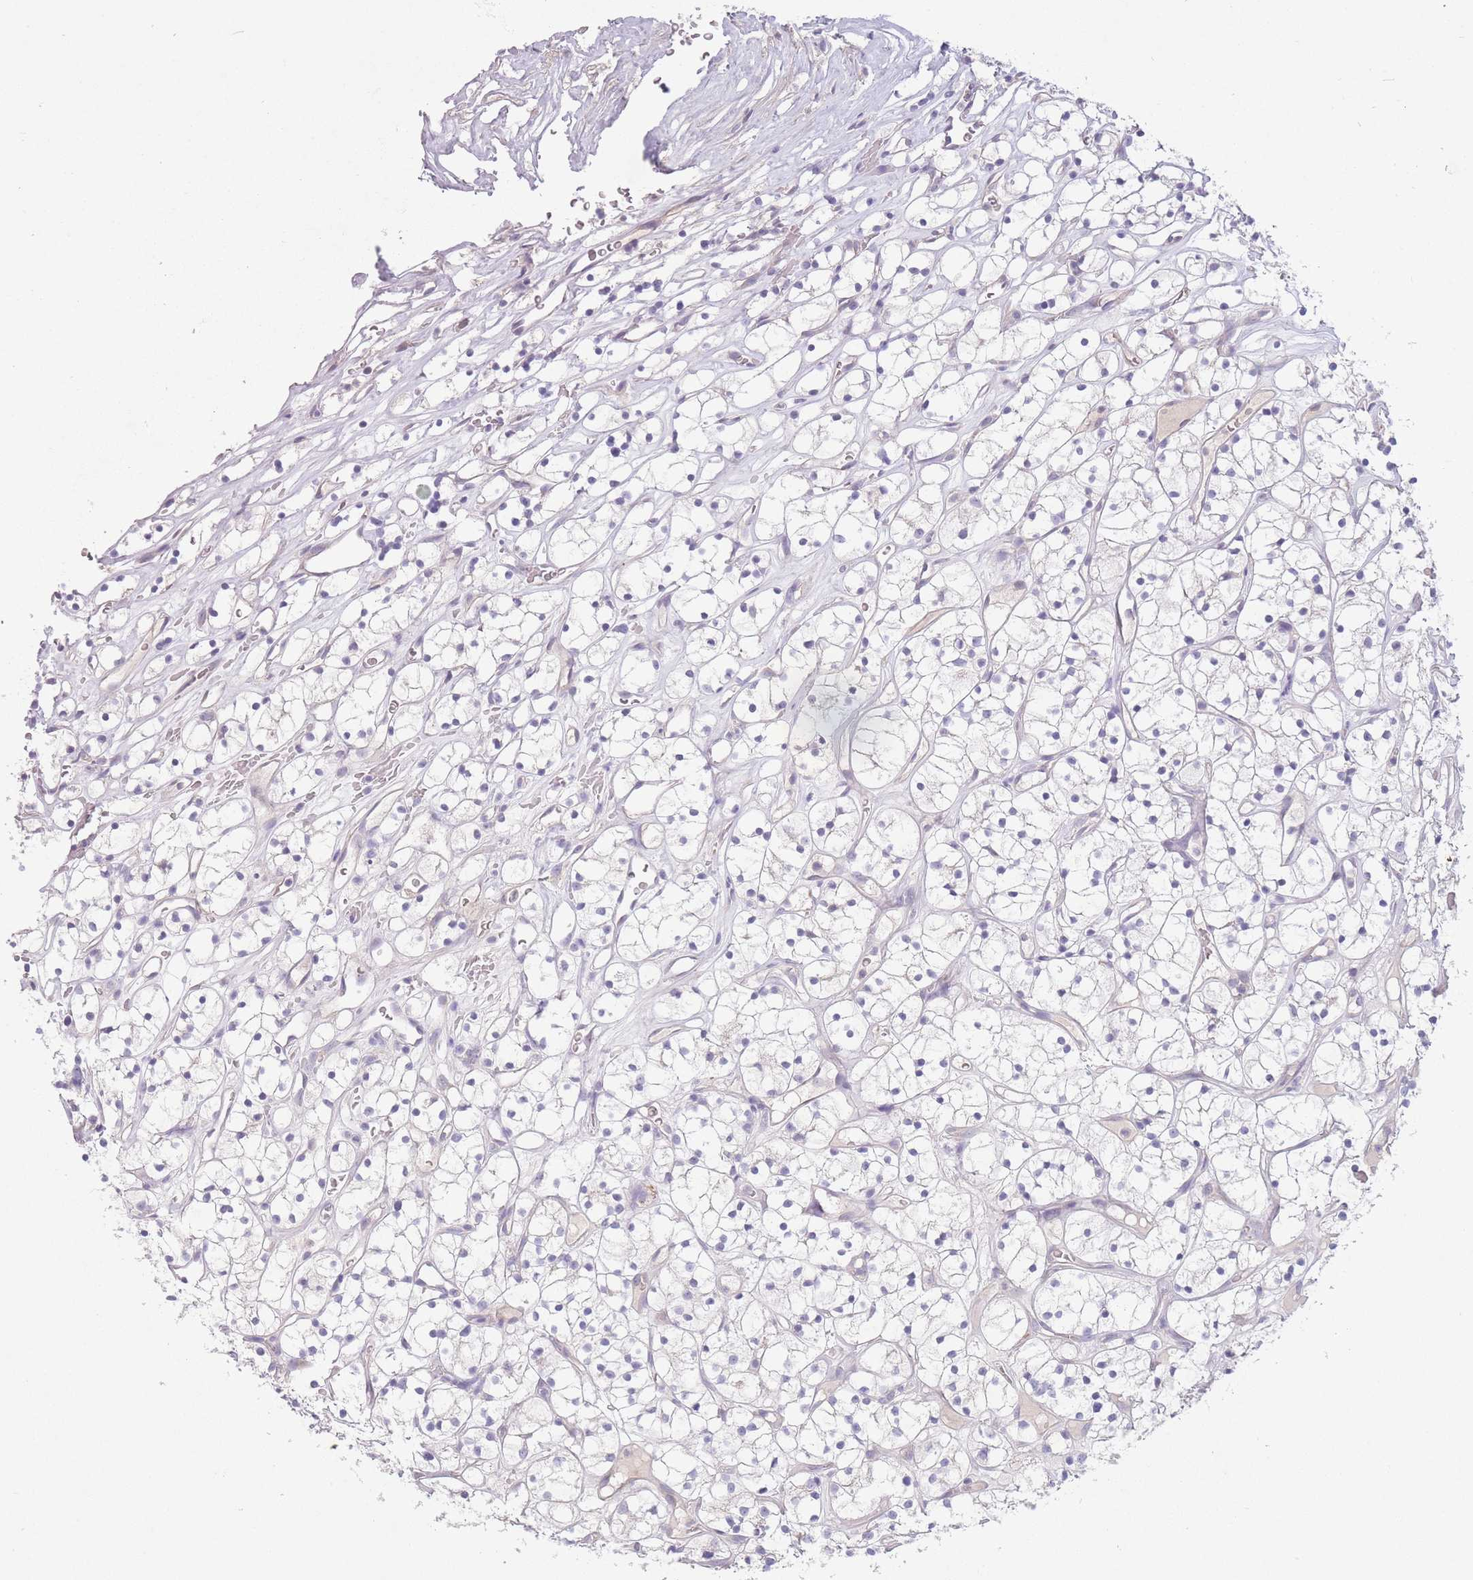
{"staining": {"intensity": "negative", "quantity": "none", "location": "none"}, "tissue": "renal cancer", "cell_type": "Tumor cells", "image_type": "cancer", "snomed": [{"axis": "morphology", "description": "Adenocarcinoma, NOS"}, {"axis": "topography", "description": "Kidney"}], "caption": "This is a micrograph of IHC staining of renal cancer, which shows no staining in tumor cells. (Stains: DAB (3,3'-diaminobenzidine) immunohistochemistry (IHC) with hematoxylin counter stain, Microscopy: brightfield microscopy at high magnification).", "gene": "PNPLA5", "patient": {"sex": "female", "age": 64}}